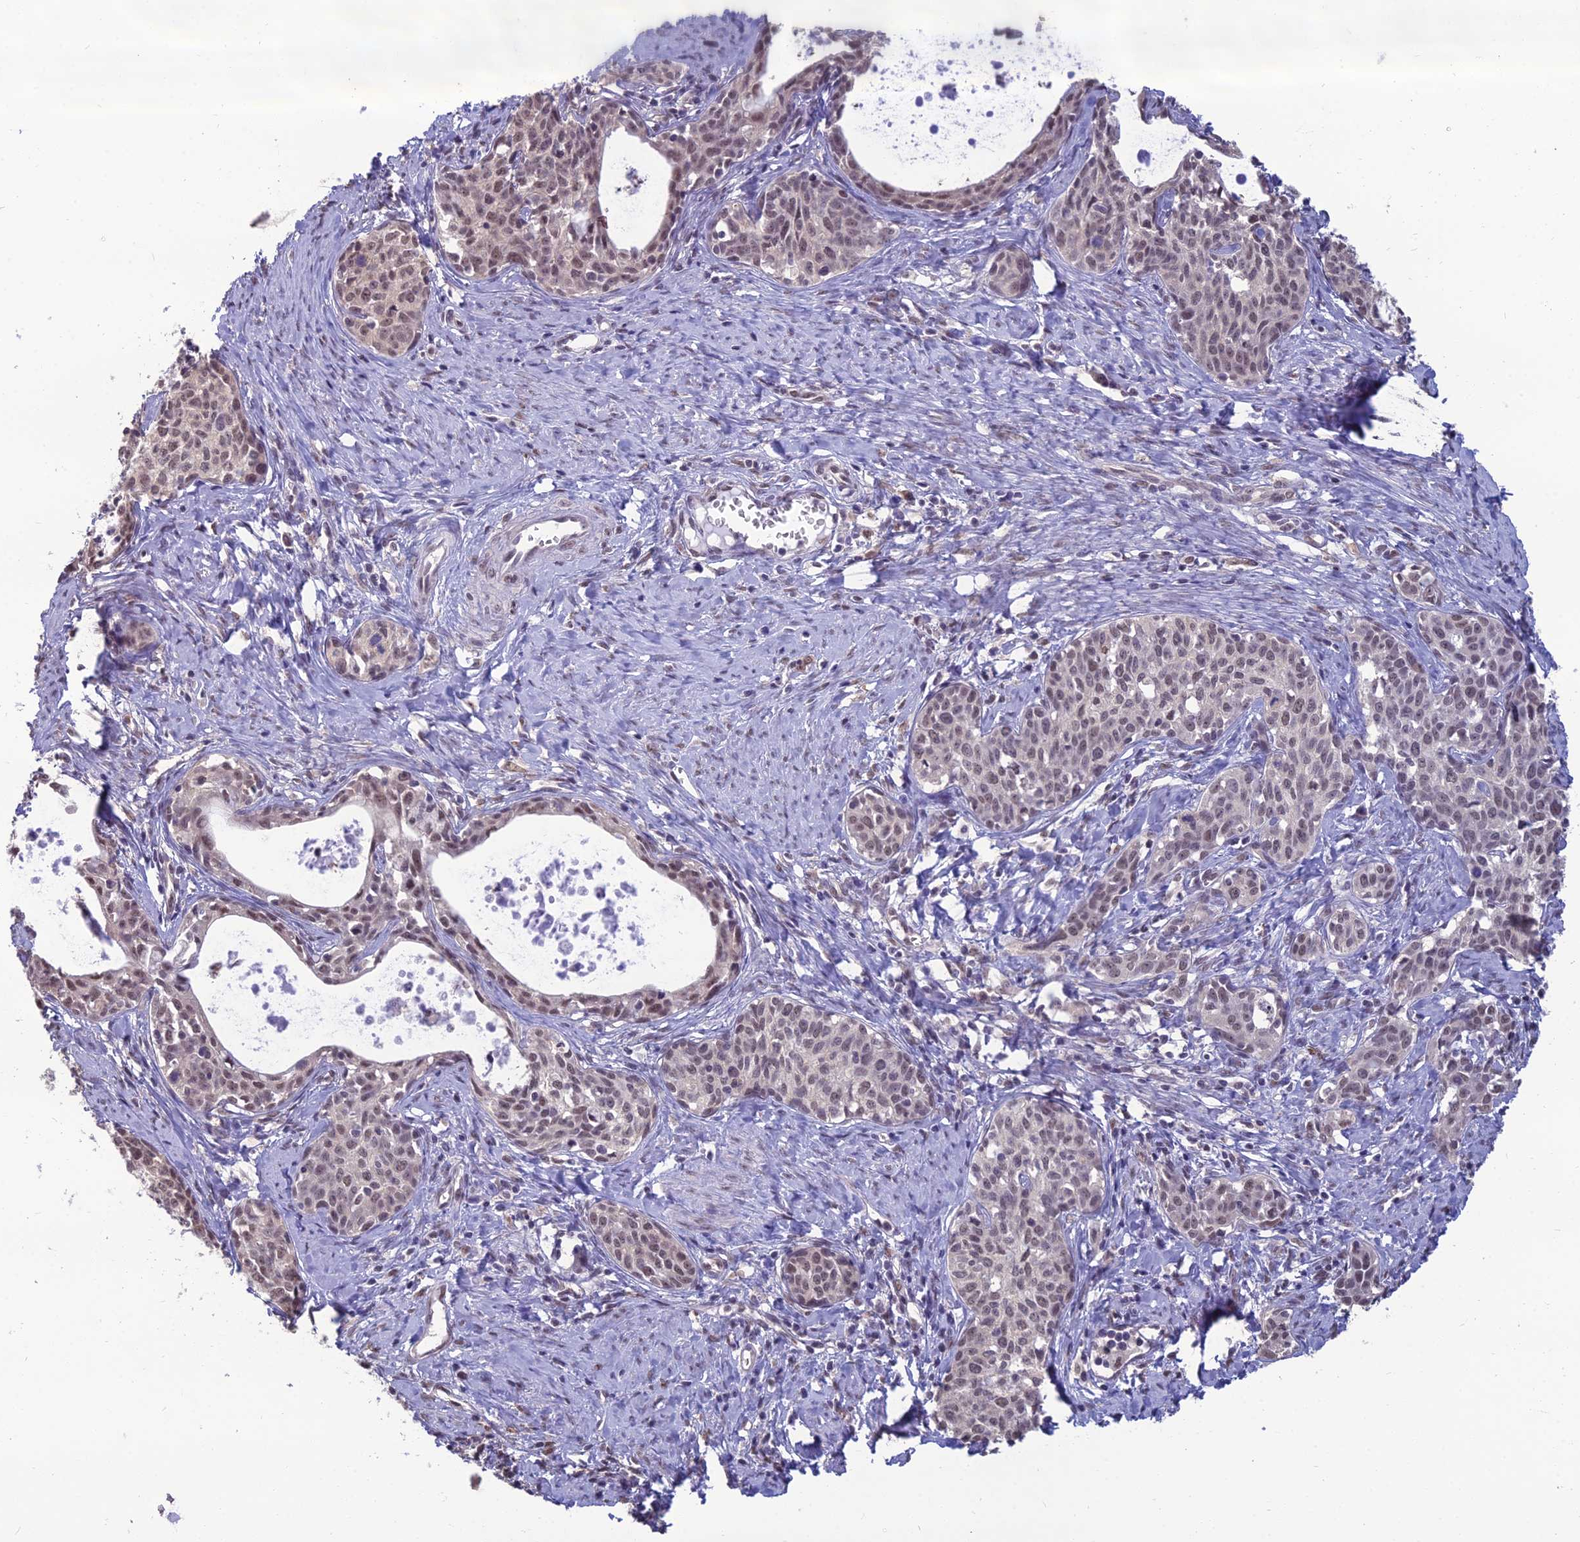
{"staining": {"intensity": "moderate", "quantity": "25%-75%", "location": "nuclear"}, "tissue": "cervical cancer", "cell_type": "Tumor cells", "image_type": "cancer", "snomed": [{"axis": "morphology", "description": "Squamous cell carcinoma, NOS"}, {"axis": "topography", "description": "Cervix"}], "caption": "Protein analysis of squamous cell carcinoma (cervical) tissue displays moderate nuclear expression in approximately 25%-75% of tumor cells.", "gene": "SRSF7", "patient": {"sex": "female", "age": 52}}